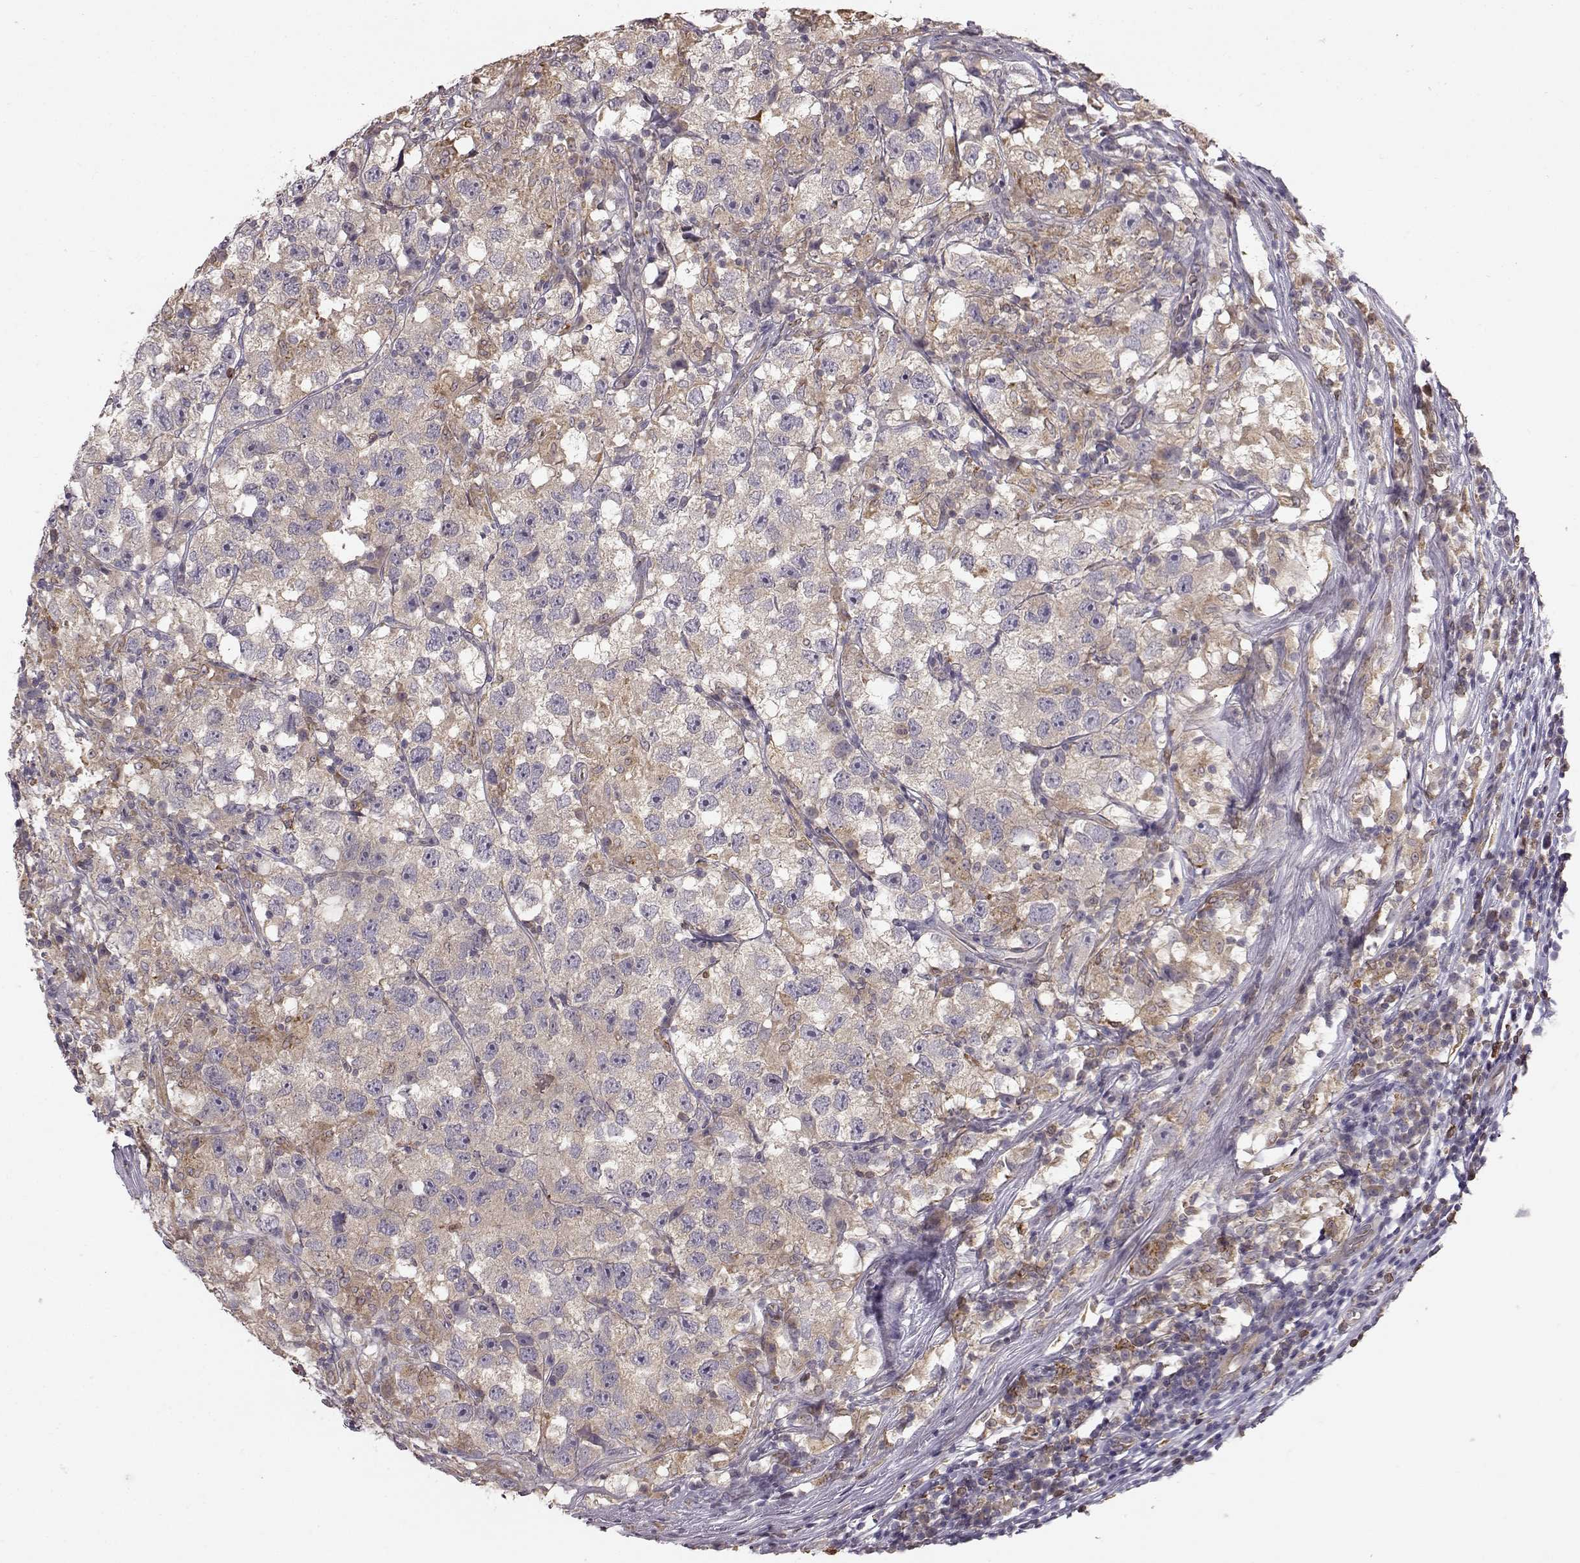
{"staining": {"intensity": "negative", "quantity": "none", "location": "none"}, "tissue": "testis cancer", "cell_type": "Tumor cells", "image_type": "cancer", "snomed": [{"axis": "morphology", "description": "Seminoma, NOS"}, {"axis": "topography", "description": "Testis"}], "caption": "Immunohistochemical staining of seminoma (testis) reveals no significant expression in tumor cells.", "gene": "SPAG17", "patient": {"sex": "male", "age": 26}}